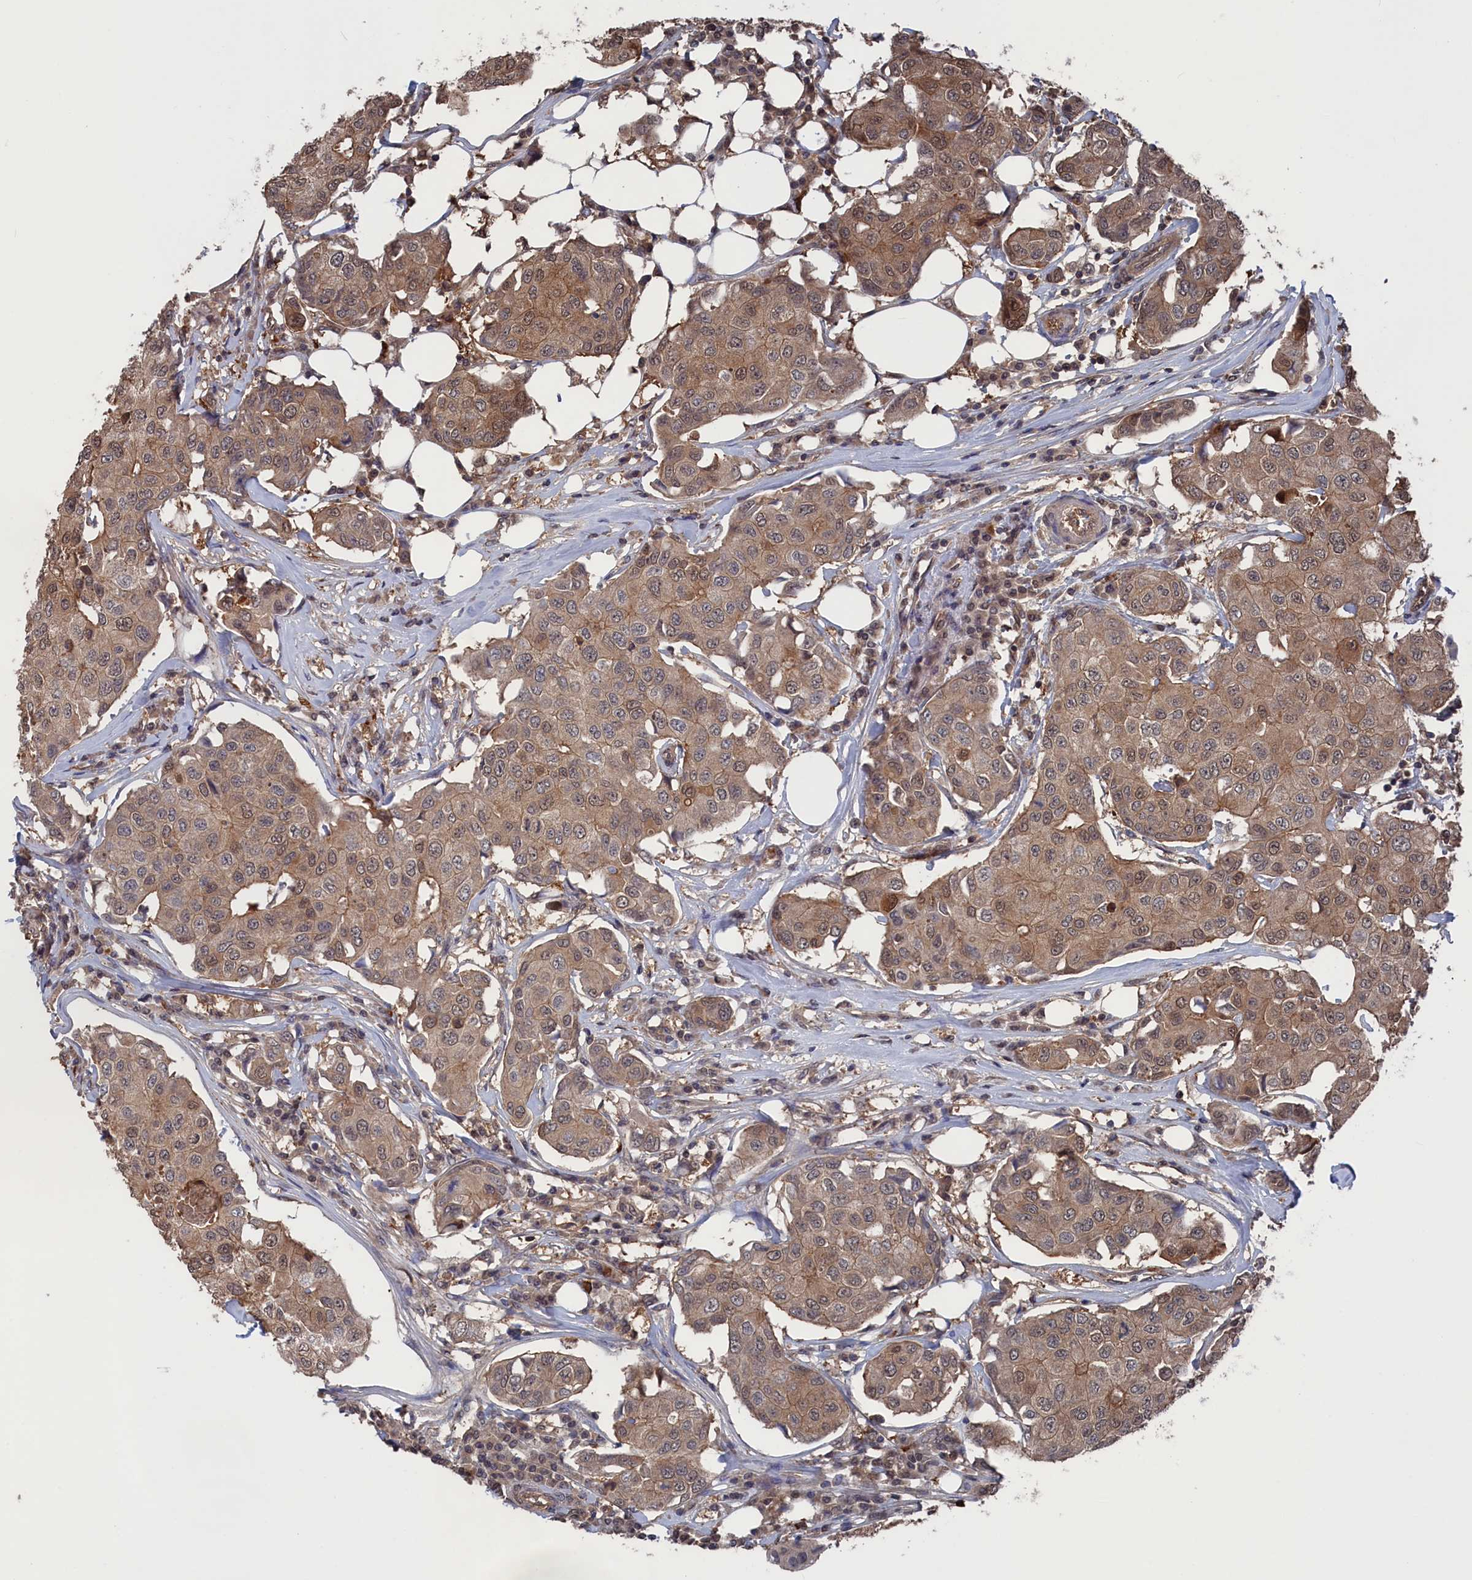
{"staining": {"intensity": "weak", "quantity": ">75%", "location": "cytoplasmic/membranous"}, "tissue": "breast cancer", "cell_type": "Tumor cells", "image_type": "cancer", "snomed": [{"axis": "morphology", "description": "Duct carcinoma"}, {"axis": "topography", "description": "Breast"}], "caption": "Tumor cells demonstrate weak cytoplasmic/membranous expression in about >75% of cells in breast cancer.", "gene": "NUTF2", "patient": {"sex": "female", "age": 80}}